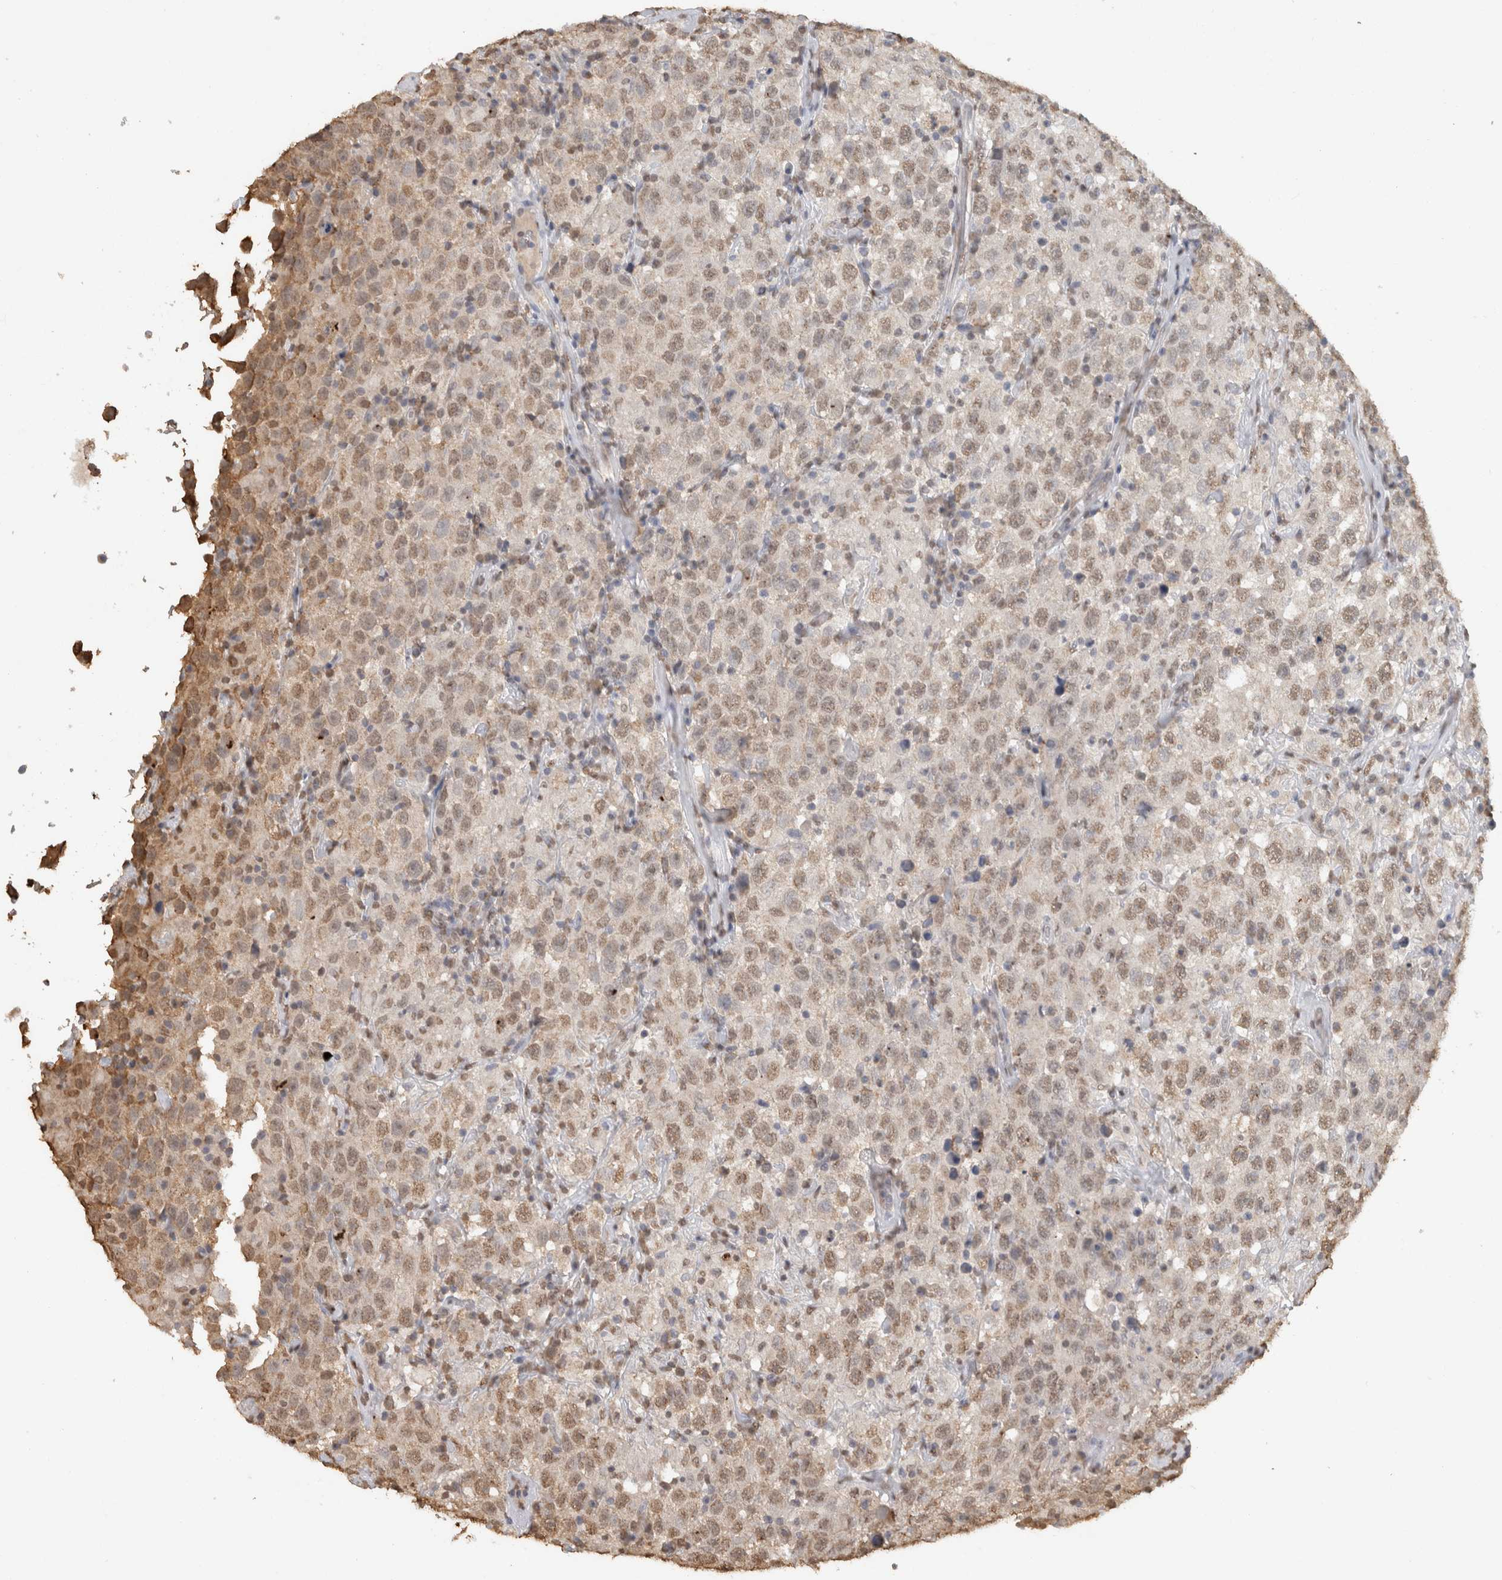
{"staining": {"intensity": "moderate", "quantity": ">75%", "location": "nuclear"}, "tissue": "testis cancer", "cell_type": "Tumor cells", "image_type": "cancer", "snomed": [{"axis": "morphology", "description": "Seminoma, NOS"}, {"axis": "topography", "description": "Testis"}], "caption": "A photomicrograph of human testis cancer stained for a protein reveals moderate nuclear brown staining in tumor cells.", "gene": "HAND2", "patient": {"sex": "male", "age": 41}}